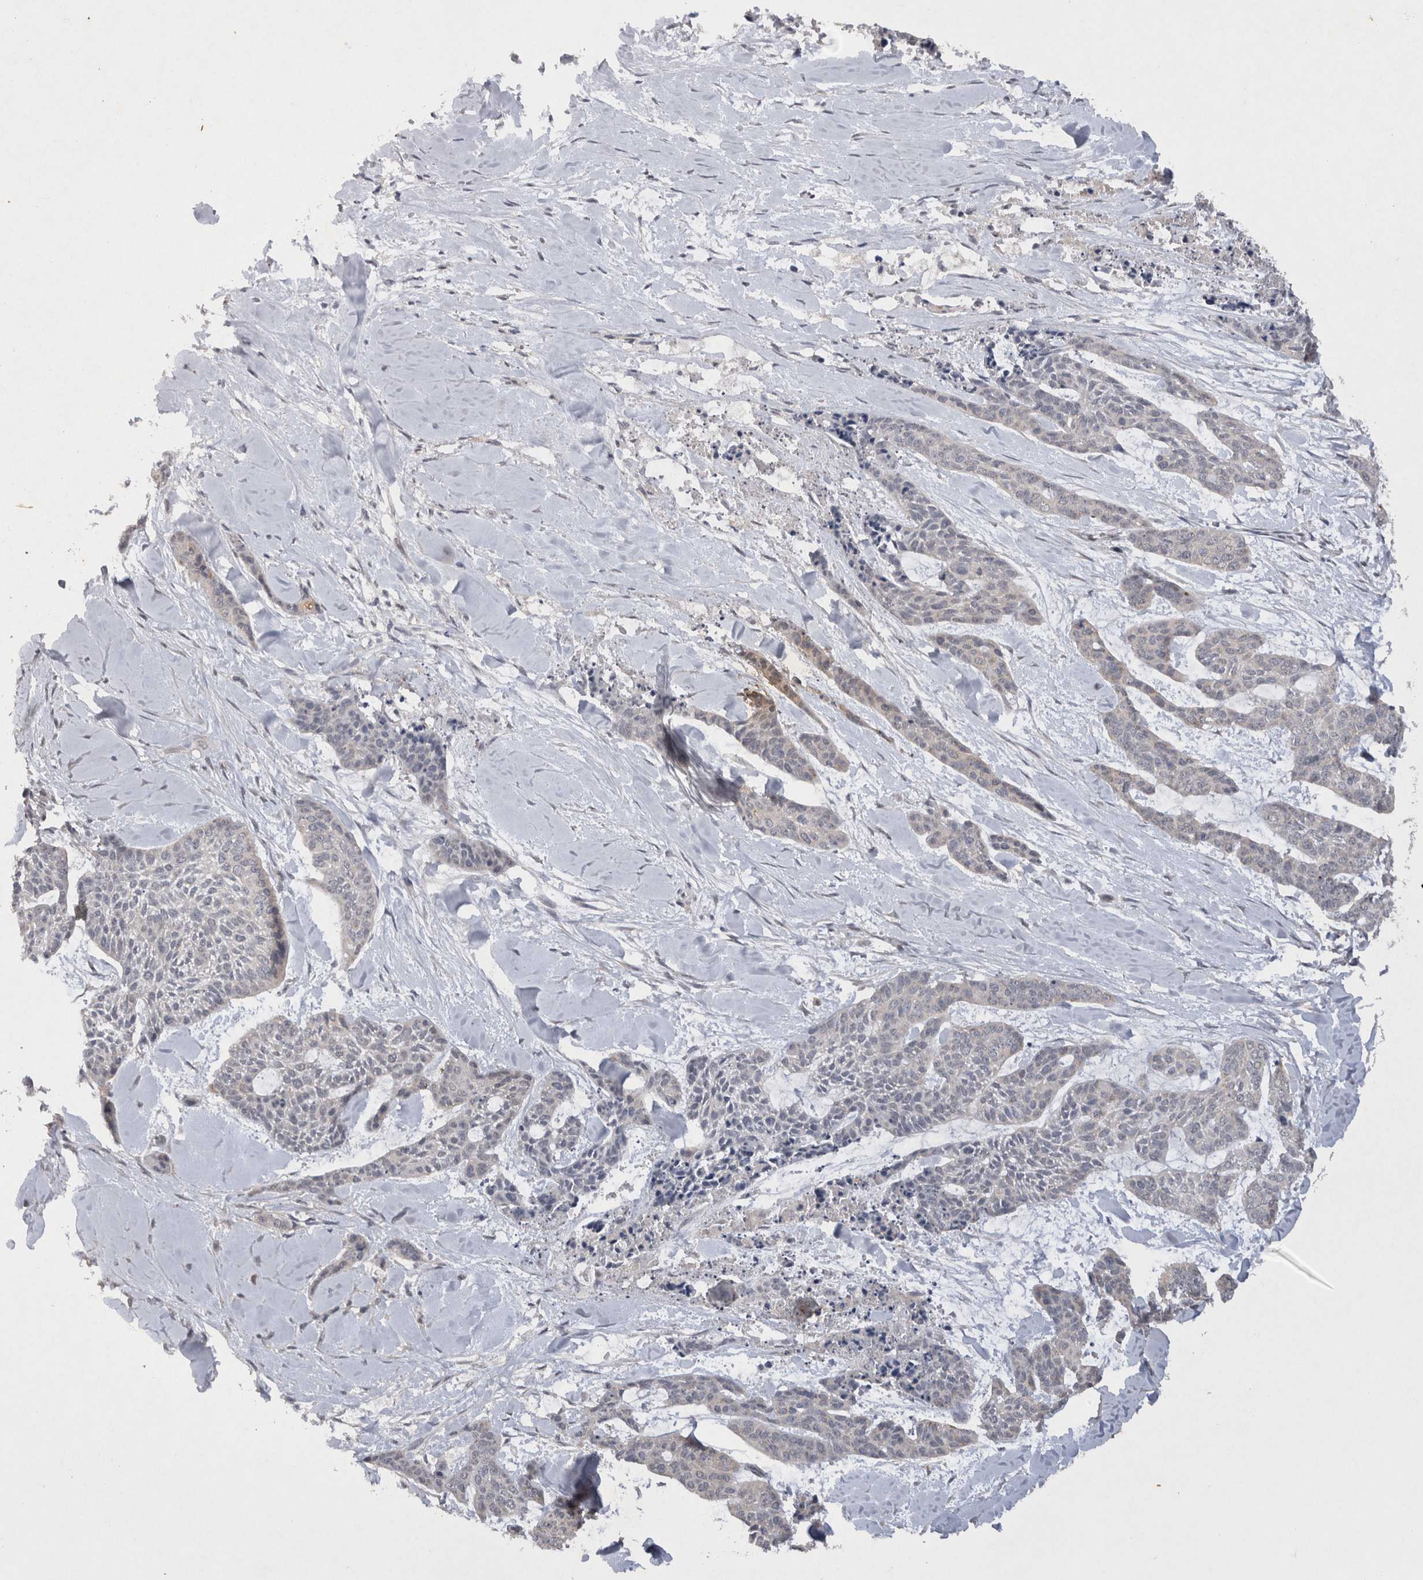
{"staining": {"intensity": "negative", "quantity": "none", "location": "none"}, "tissue": "skin cancer", "cell_type": "Tumor cells", "image_type": "cancer", "snomed": [{"axis": "morphology", "description": "Basal cell carcinoma"}, {"axis": "topography", "description": "Skin"}], "caption": "Immunohistochemistry image of neoplastic tissue: human skin basal cell carcinoma stained with DAB (3,3'-diaminobenzidine) reveals no significant protein positivity in tumor cells.", "gene": "RASSF3", "patient": {"sex": "female", "age": 64}}